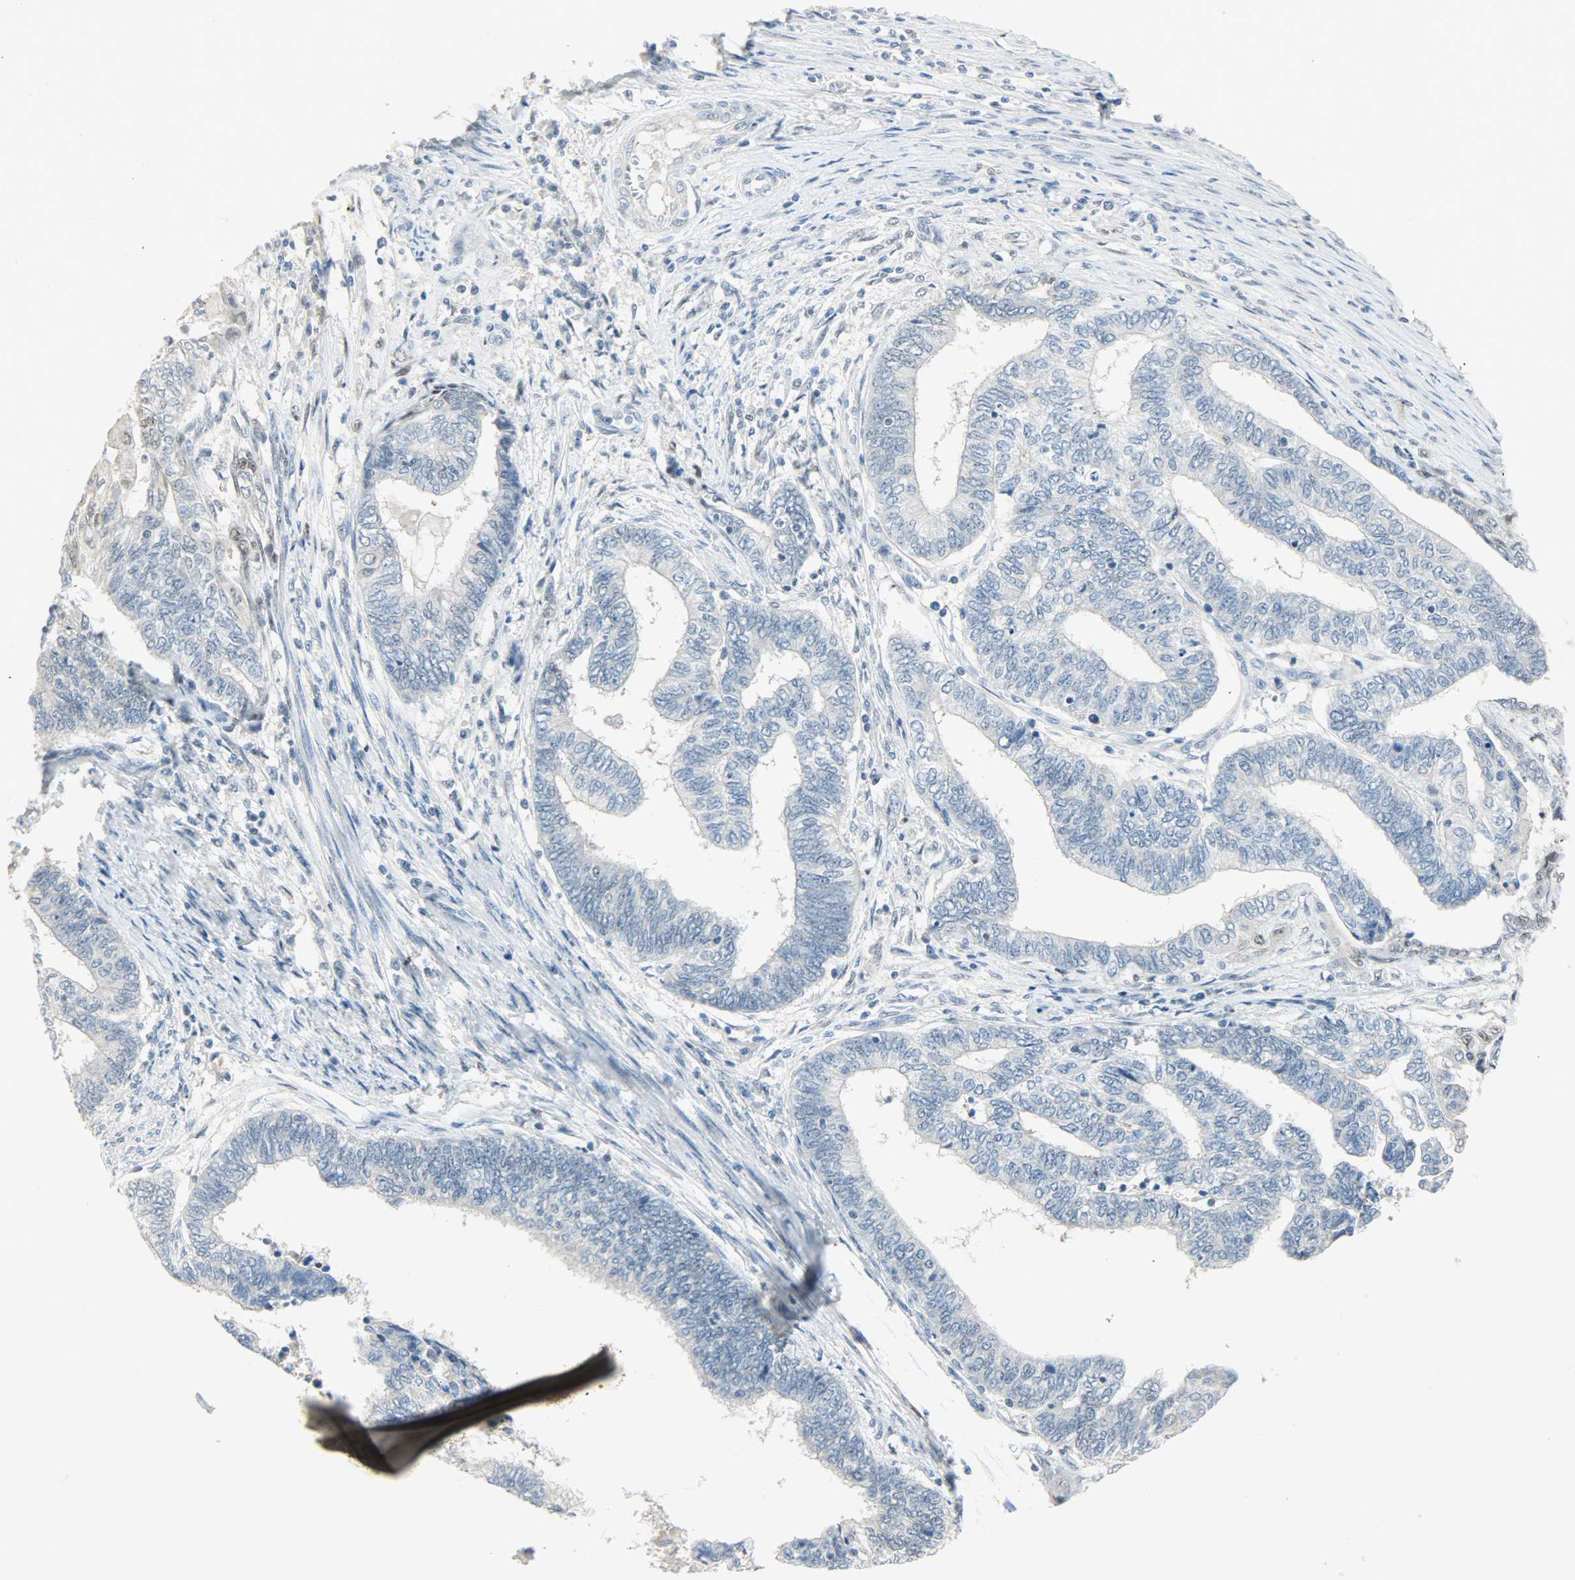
{"staining": {"intensity": "negative", "quantity": "none", "location": "none"}, "tissue": "endometrial cancer", "cell_type": "Tumor cells", "image_type": "cancer", "snomed": [{"axis": "morphology", "description": "Adenocarcinoma, NOS"}, {"axis": "topography", "description": "Uterus"}, {"axis": "topography", "description": "Endometrium"}], "caption": "Immunohistochemistry of human endometrial adenocarcinoma reveals no positivity in tumor cells. (Brightfield microscopy of DAB immunohistochemistry (IHC) at high magnification).", "gene": "PPARG", "patient": {"sex": "female", "age": 70}}